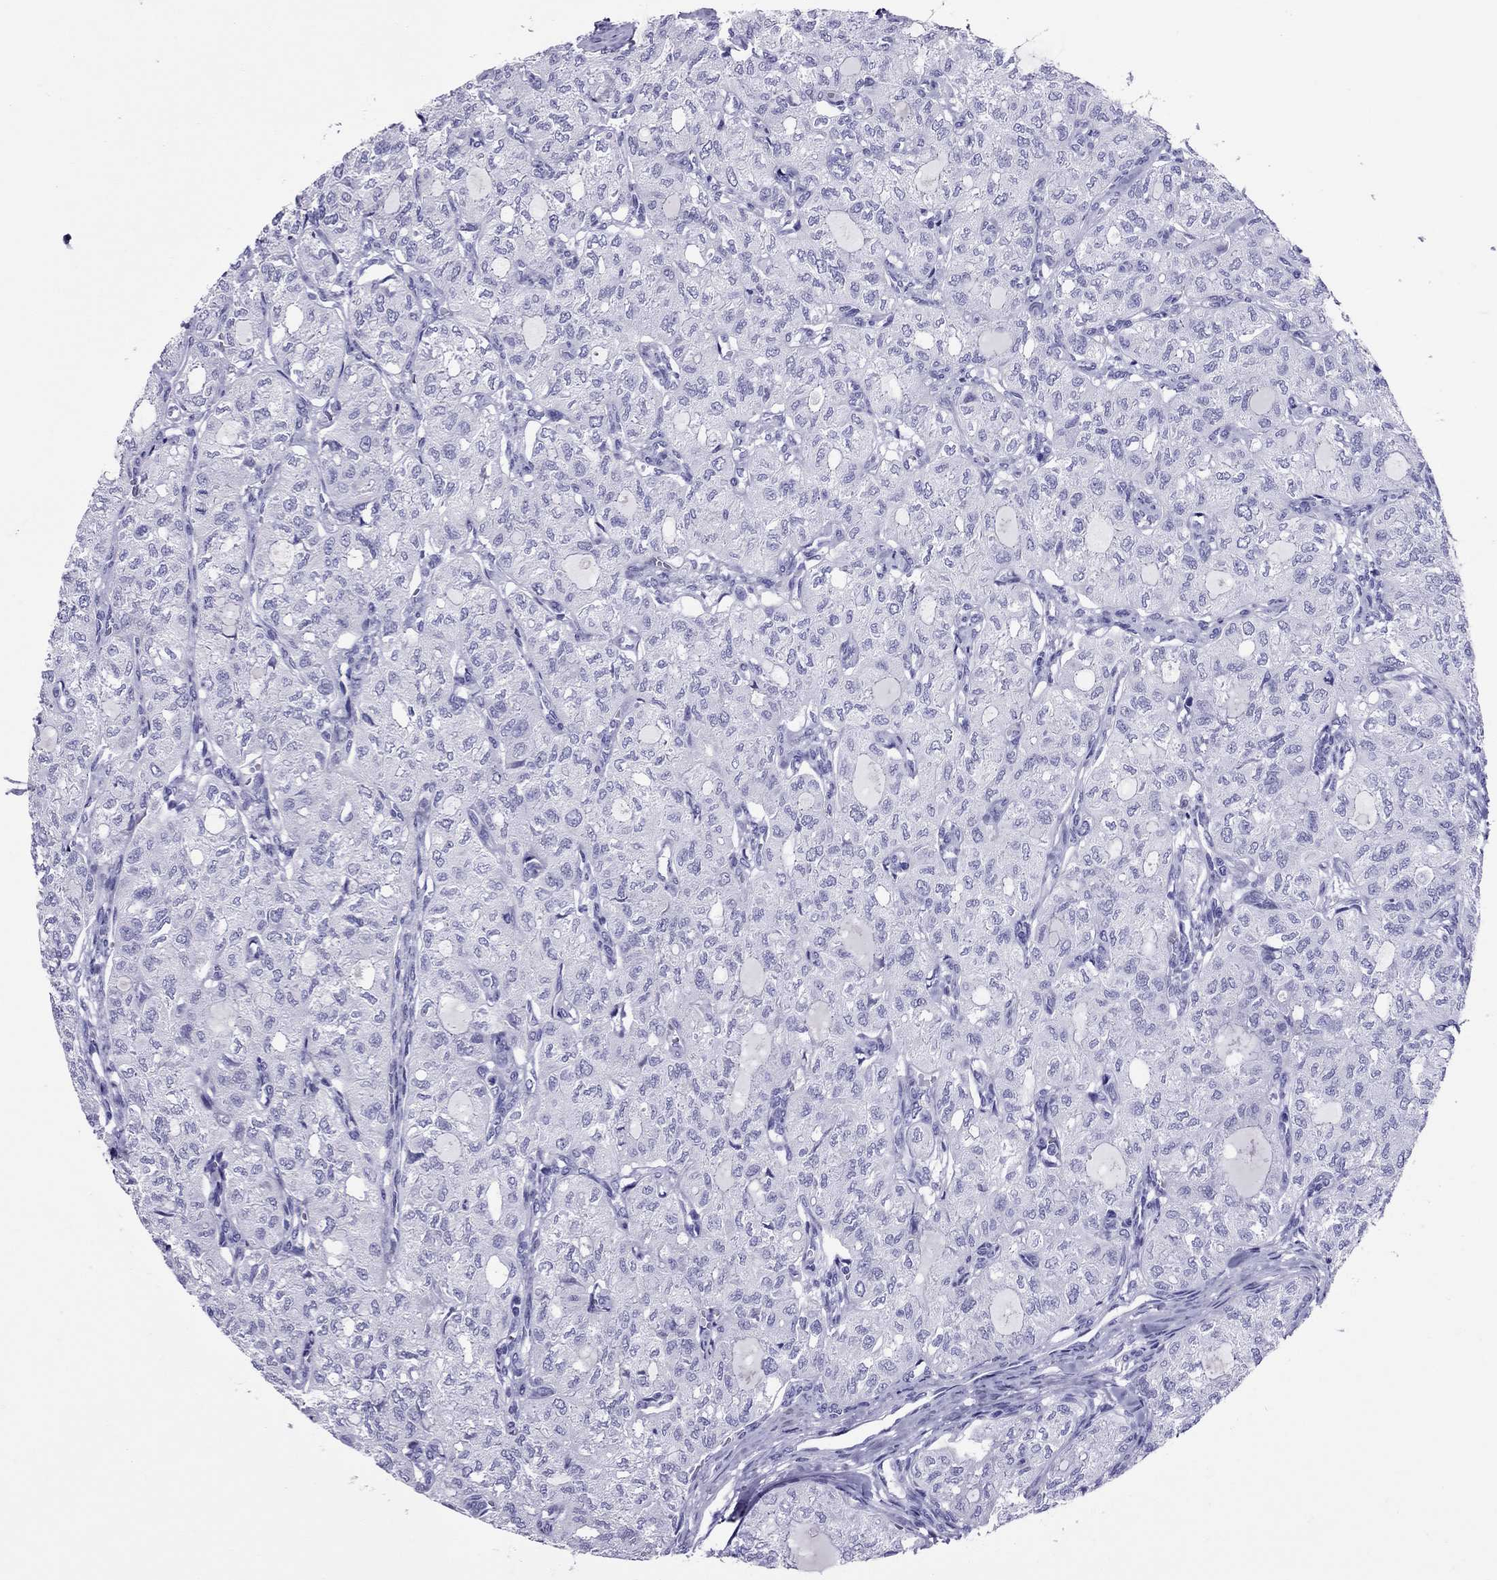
{"staining": {"intensity": "negative", "quantity": "none", "location": "none"}, "tissue": "thyroid cancer", "cell_type": "Tumor cells", "image_type": "cancer", "snomed": [{"axis": "morphology", "description": "Follicular adenoma carcinoma, NOS"}, {"axis": "topography", "description": "Thyroid gland"}], "caption": "High power microscopy micrograph of an immunohistochemistry (IHC) image of thyroid cancer (follicular adenoma carcinoma), revealing no significant expression in tumor cells.", "gene": "AVPR1B", "patient": {"sex": "male", "age": 75}}